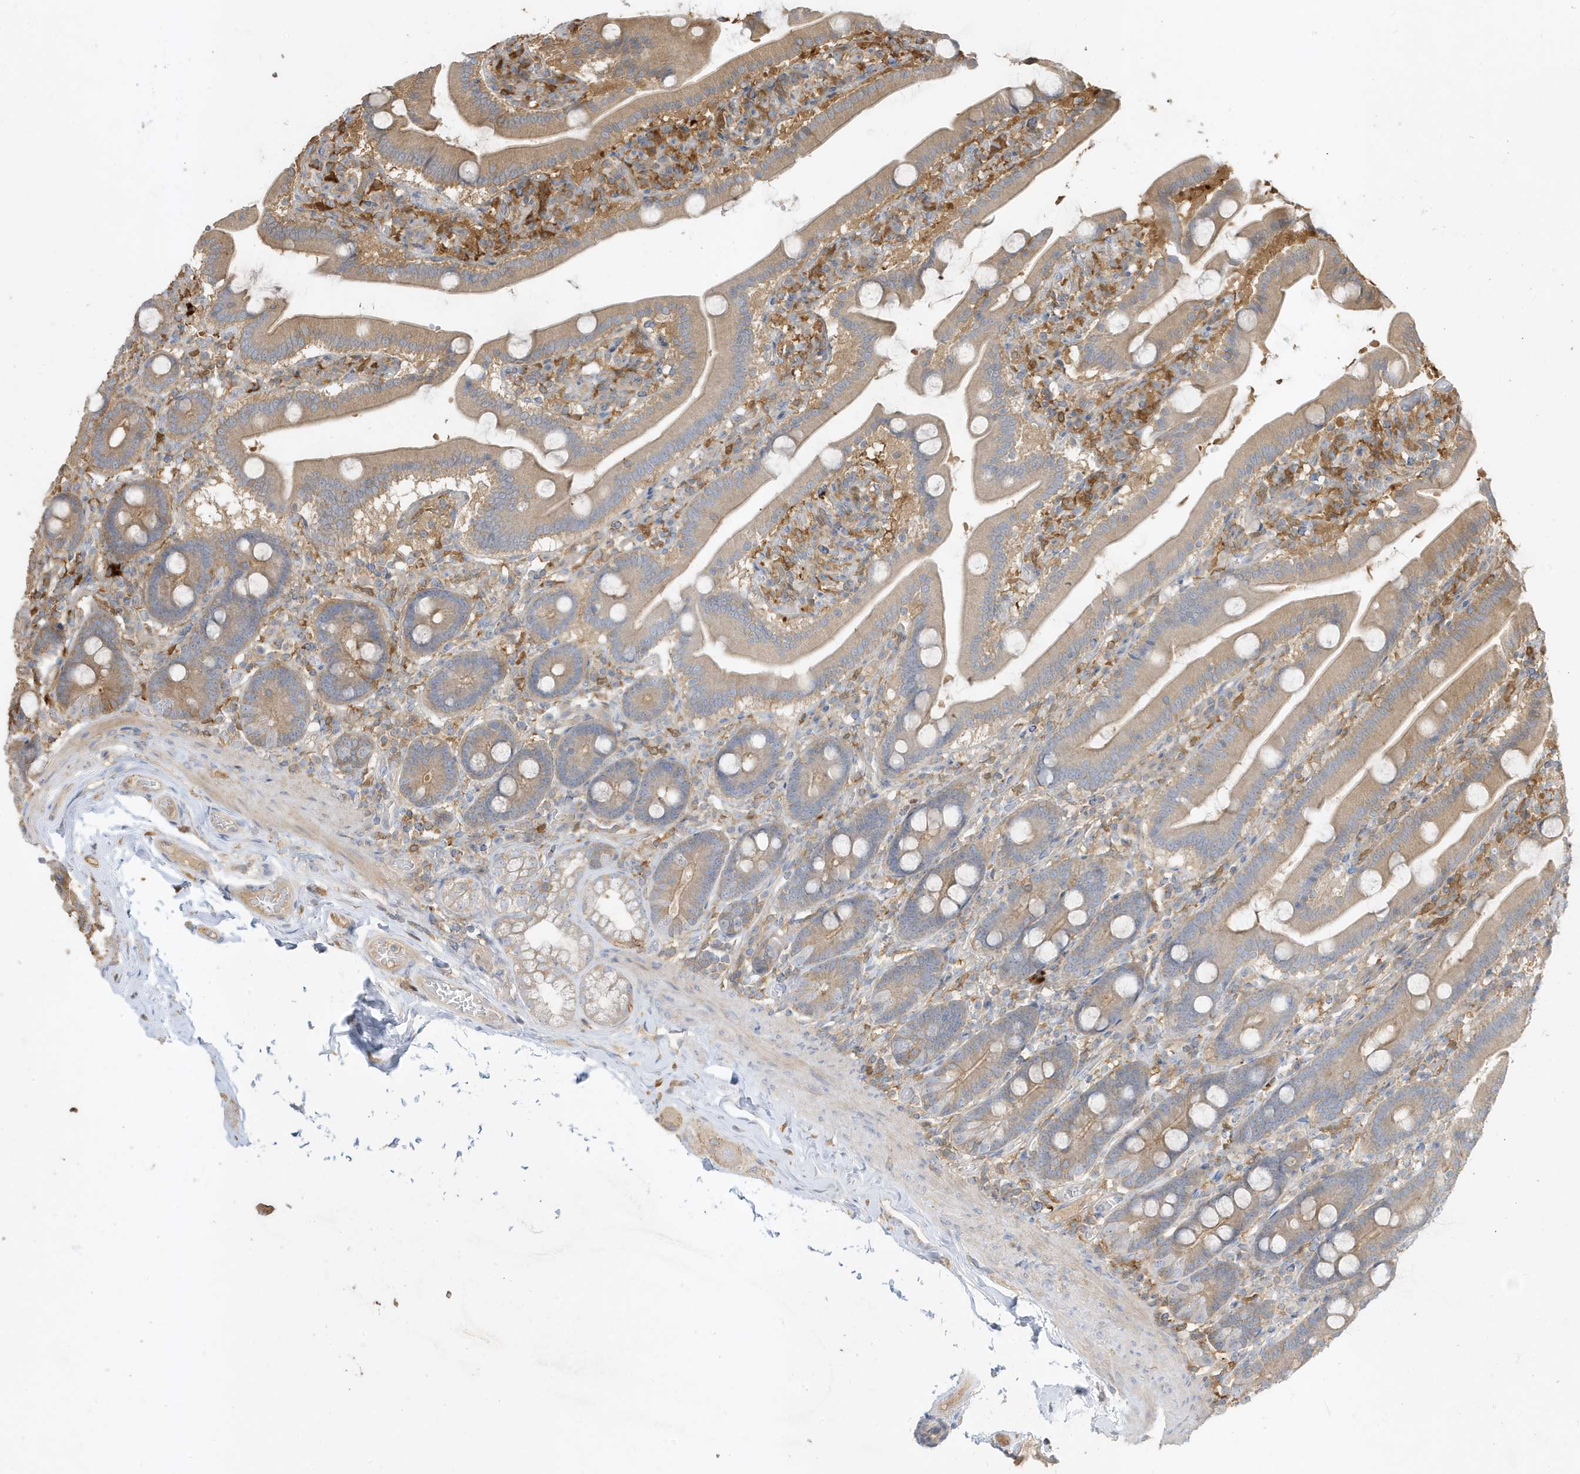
{"staining": {"intensity": "weak", "quantity": "25%-75%", "location": "cytoplasmic/membranous"}, "tissue": "duodenum", "cell_type": "Glandular cells", "image_type": "normal", "snomed": [{"axis": "morphology", "description": "Normal tissue, NOS"}, {"axis": "topography", "description": "Duodenum"}], "caption": "Weak cytoplasmic/membranous protein expression is present in about 25%-75% of glandular cells in duodenum. (IHC, brightfield microscopy, high magnification).", "gene": "ABTB1", "patient": {"sex": "male", "age": 55}}